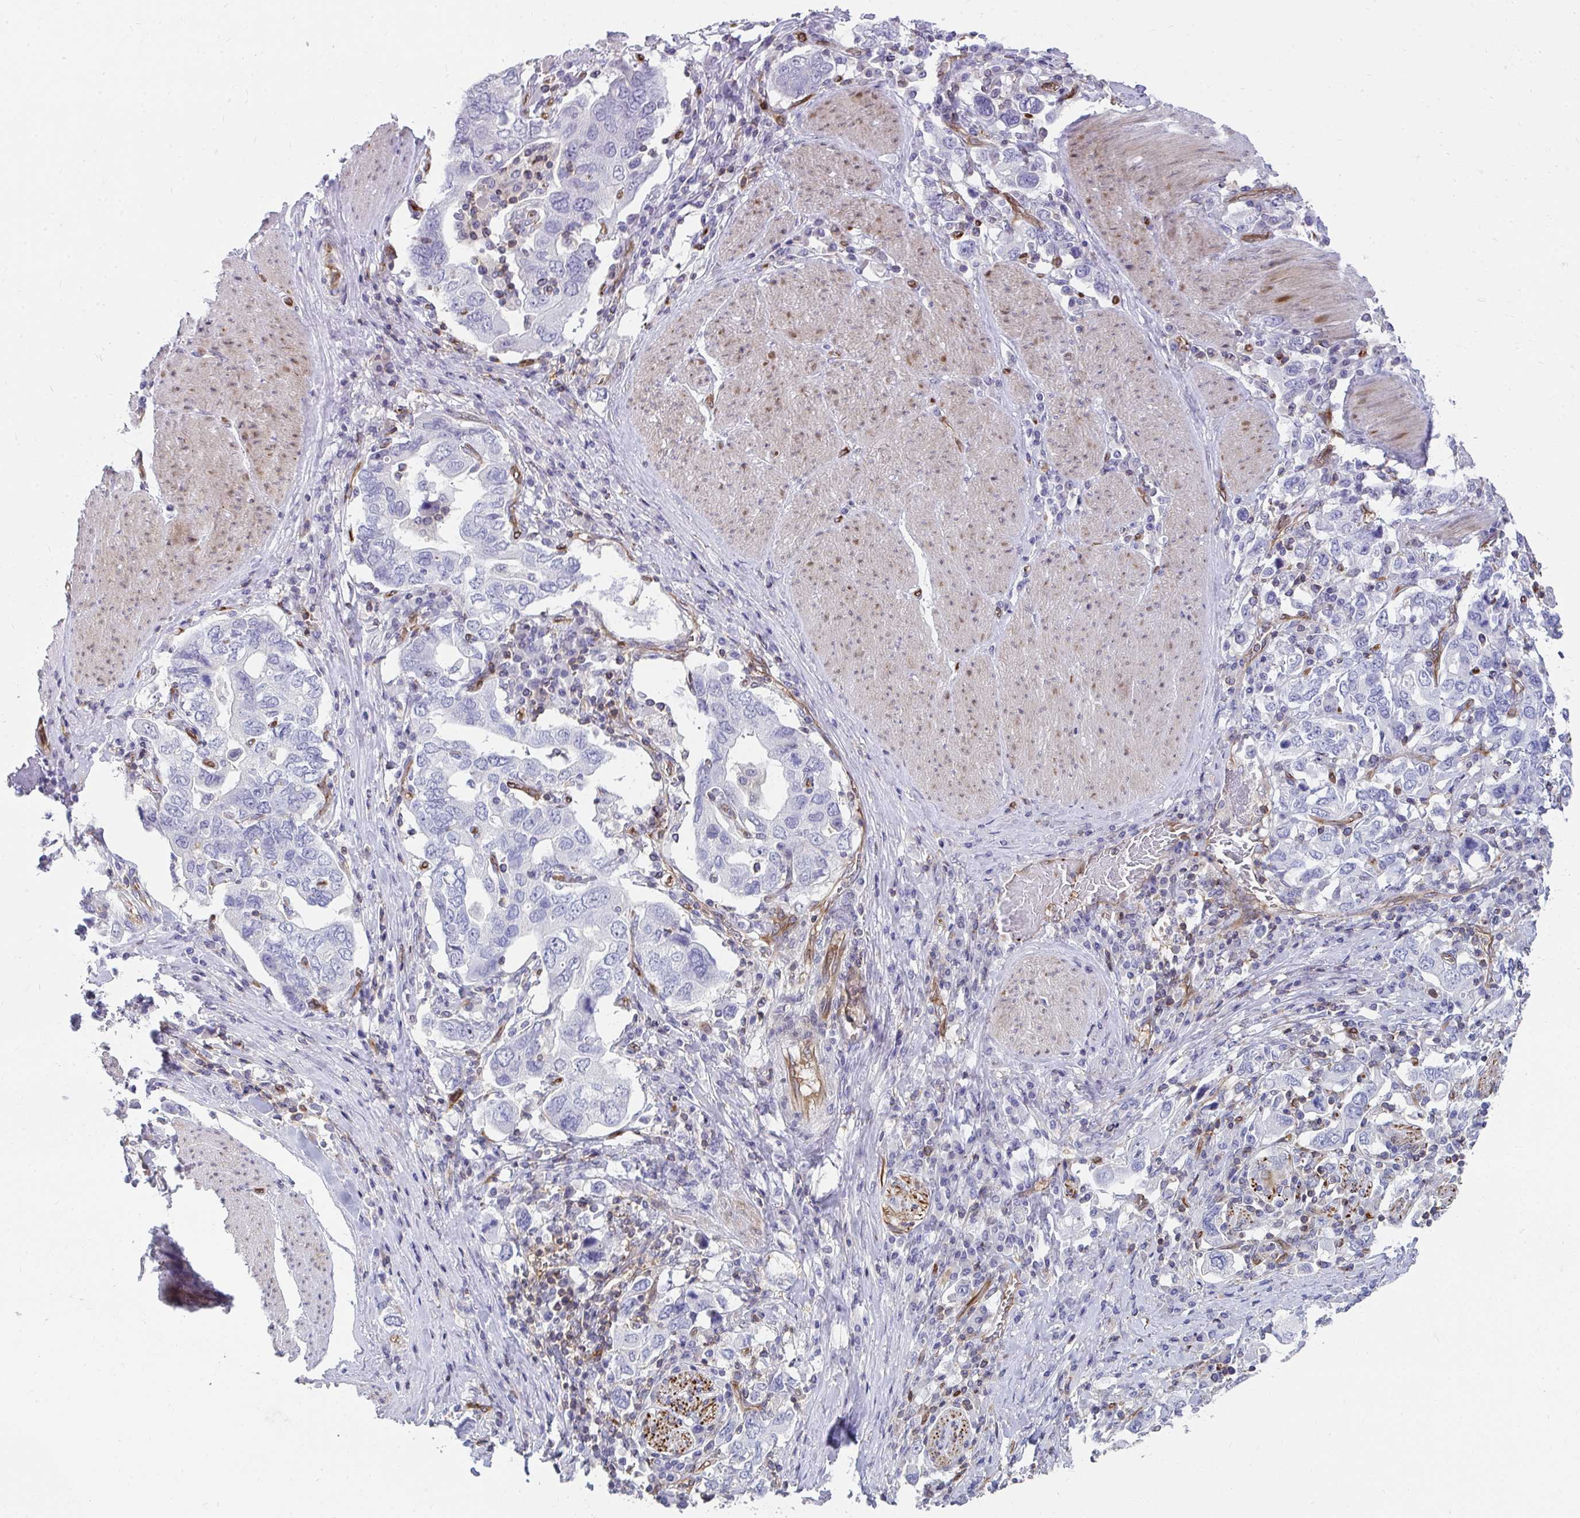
{"staining": {"intensity": "negative", "quantity": "none", "location": "none"}, "tissue": "stomach cancer", "cell_type": "Tumor cells", "image_type": "cancer", "snomed": [{"axis": "morphology", "description": "Adenocarcinoma, NOS"}, {"axis": "topography", "description": "Stomach, upper"}, {"axis": "topography", "description": "Stomach"}], "caption": "Immunohistochemical staining of human stomach cancer exhibits no significant expression in tumor cells.", "gene": "FOXN3", "patient": {"sex": "male", "age": 62}}